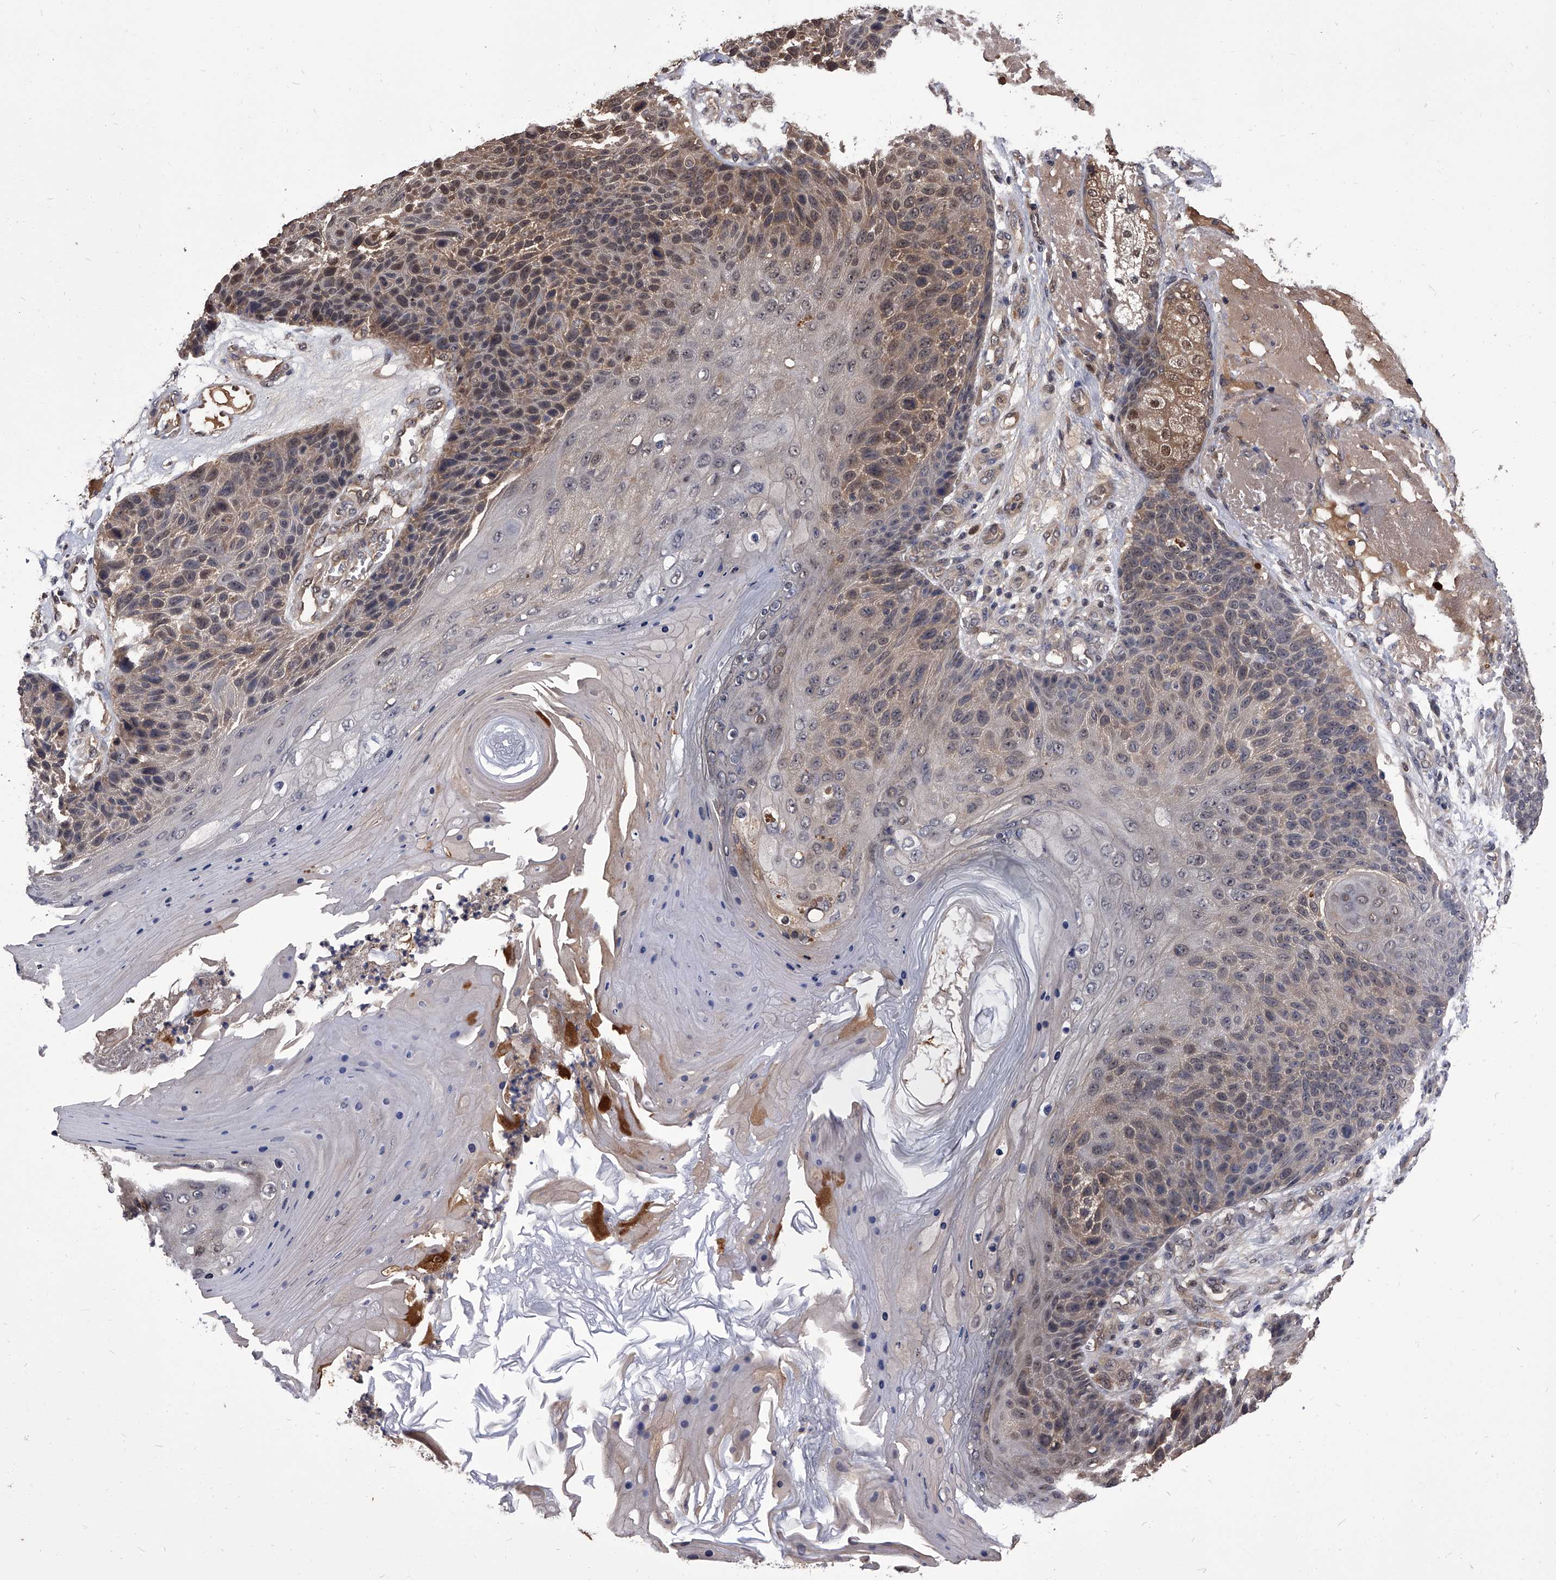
{"staining": {"intensity": "weak", "quantity": "25%-75%", "location": "cytoplasmic/membranous,nuclear"}, "tissue": "skin cancer", "cell_type": "Tumor cells", "image_type": "cancer", "snomed": [{"axis": "morphology", "description": "Squamous cell carcinoma, NOS"}, {"axis": "topography", "description": "Skin"}], "caption": "High-magnification brightfield microscopy of squamous cell carcinoma (skin) stained with DAB (brown) and counterstained with hematoxylin (blue). tumor cells exhibit weak cytoplasmic/membranous and nuclear expression is appreciated in about25%-75% of cells. (IHC, brightfield microscopy, high magnification).", "gene": "SLC18B1", "patient": {"sex": "female", "age": 88}}